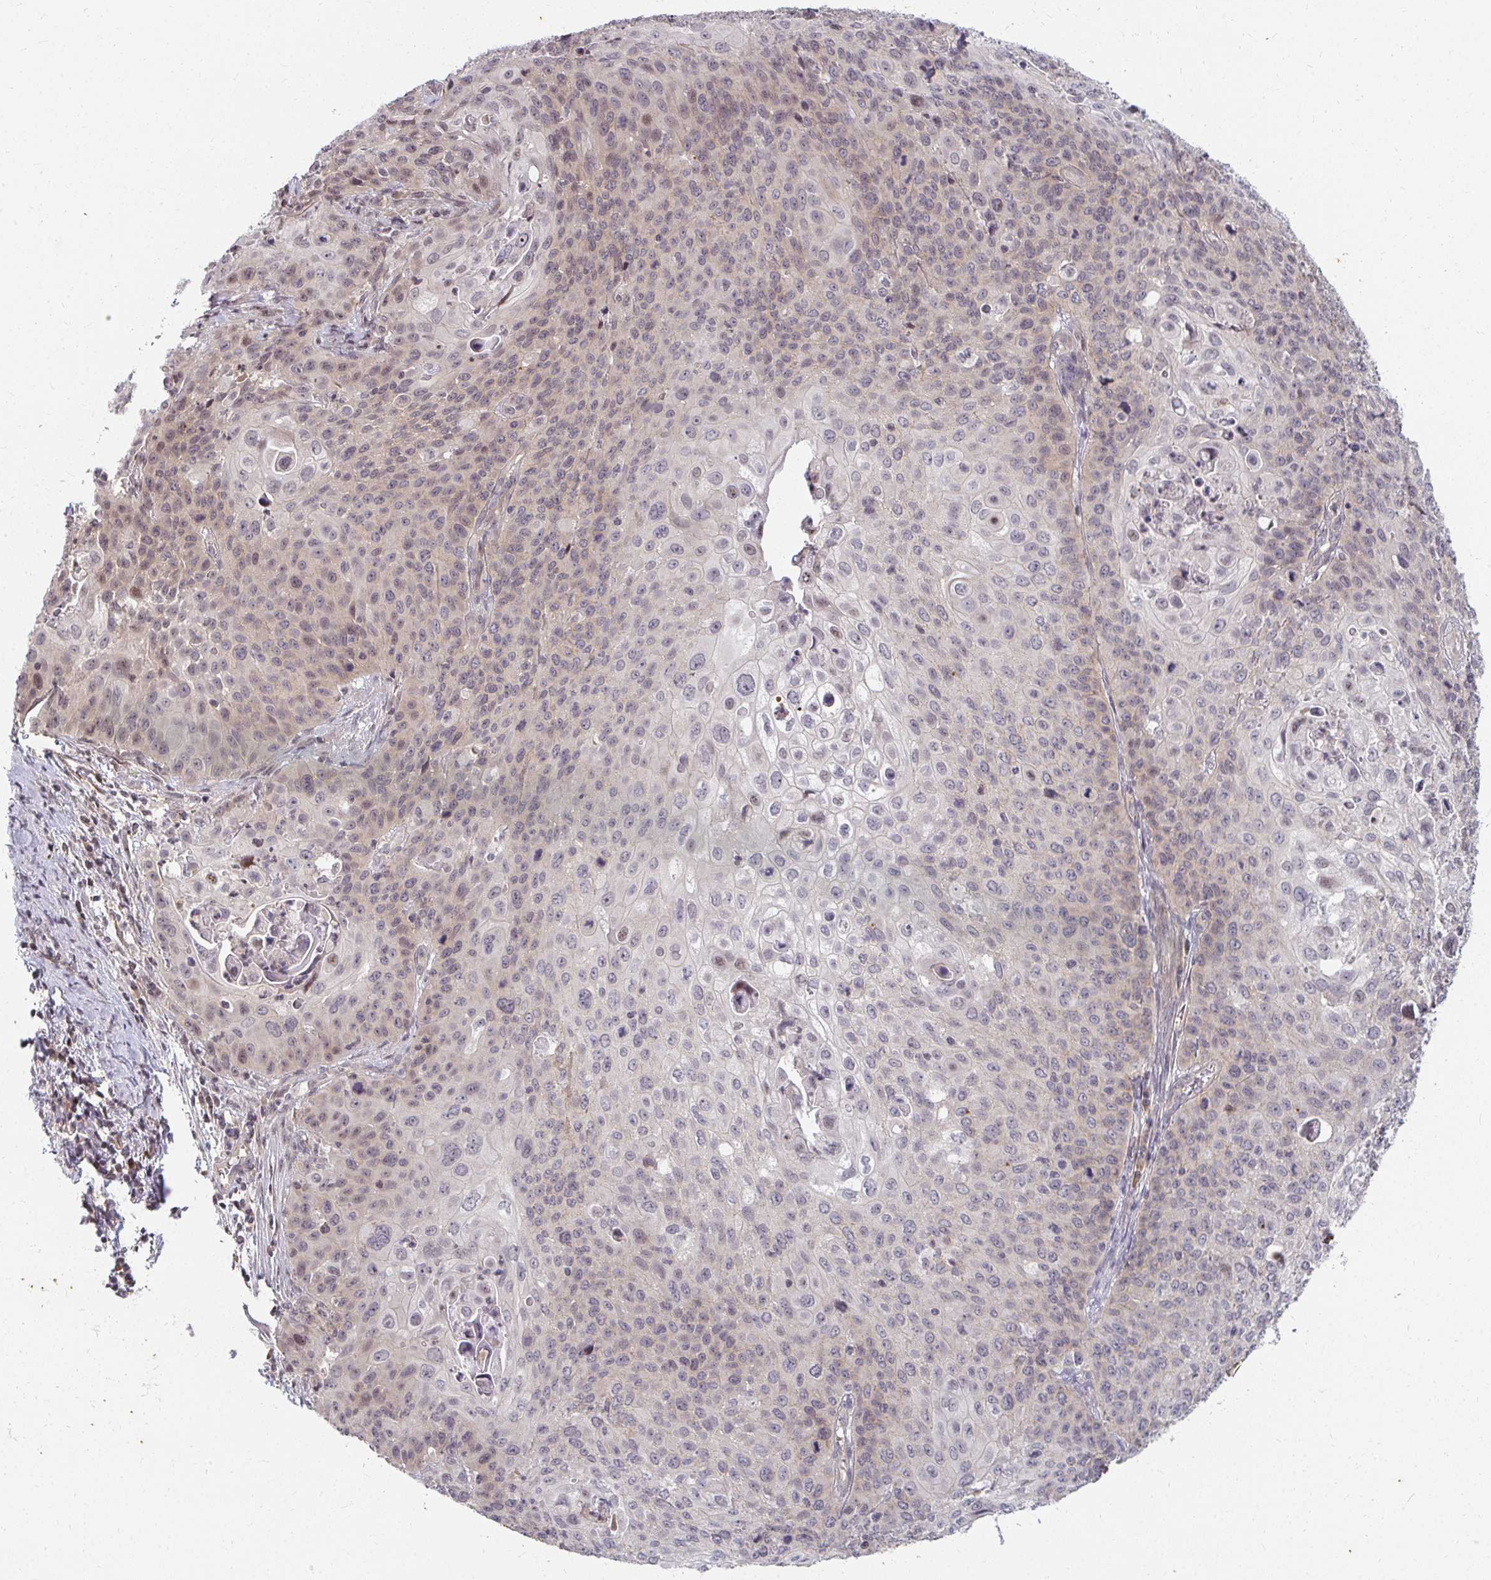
{"staining": {"intensity": "weak", "quantity": "<25%", "location": "nuclear"}, "tissue": "cervical cancer", "cell_type": "Tumor cells", "image_type": "cancer", "snomed": [{"axis": "morphology", "description": "Squamous cell carcinoma, NOS"}, {"axis": "topography", "description": "Cervix"}], "caption": "Immunohistochemical staining of human cervical squamous cell carcinoma shows no significant staining in tumor cells.", "gene": "ANK3", "patient": {"sex": "female", "age": 65}}